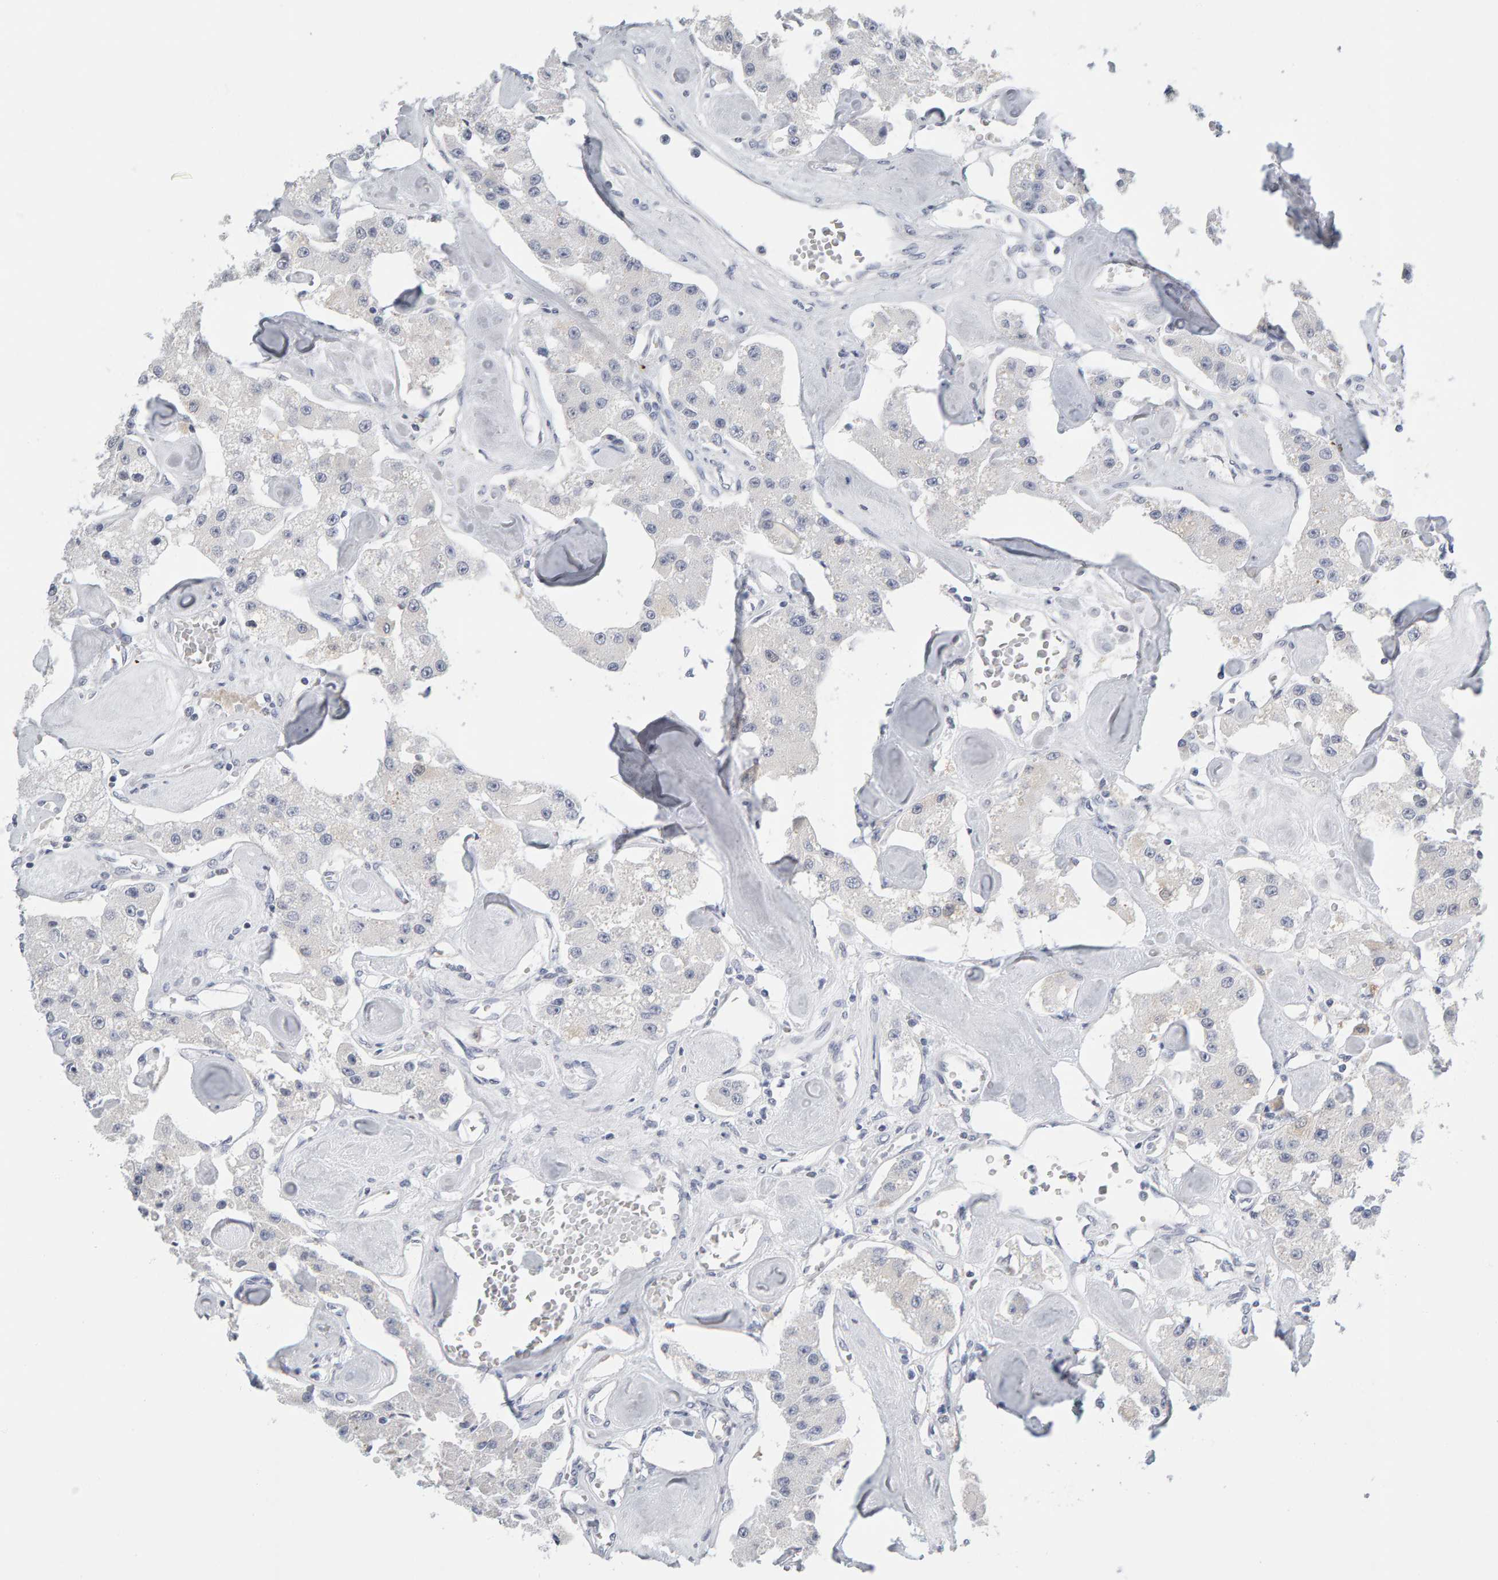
{"staining": {"intensity": "negative", "quantity": "none", "location": "none"}, "tissue": "carcinoid", "cell_type": "Tumor cells", "image_type": "cancer", "snomed": [{"axis": "morphology", "description": "Carcinoid, malignant, NOS"}, {"axis": "topography", "description": "Pancreas"}], "caption": "Tumor cells are negative for protein expression in human carcinoid (malignant). (Stains: DAB (3,3'-diaminobenzidine) immunohistochemistry with hematoxylin counter stain, Microscopy: brightfield microscopy at high magnification).", "gene": "CTH", "patient": {"sex": "male", "age": 41}}